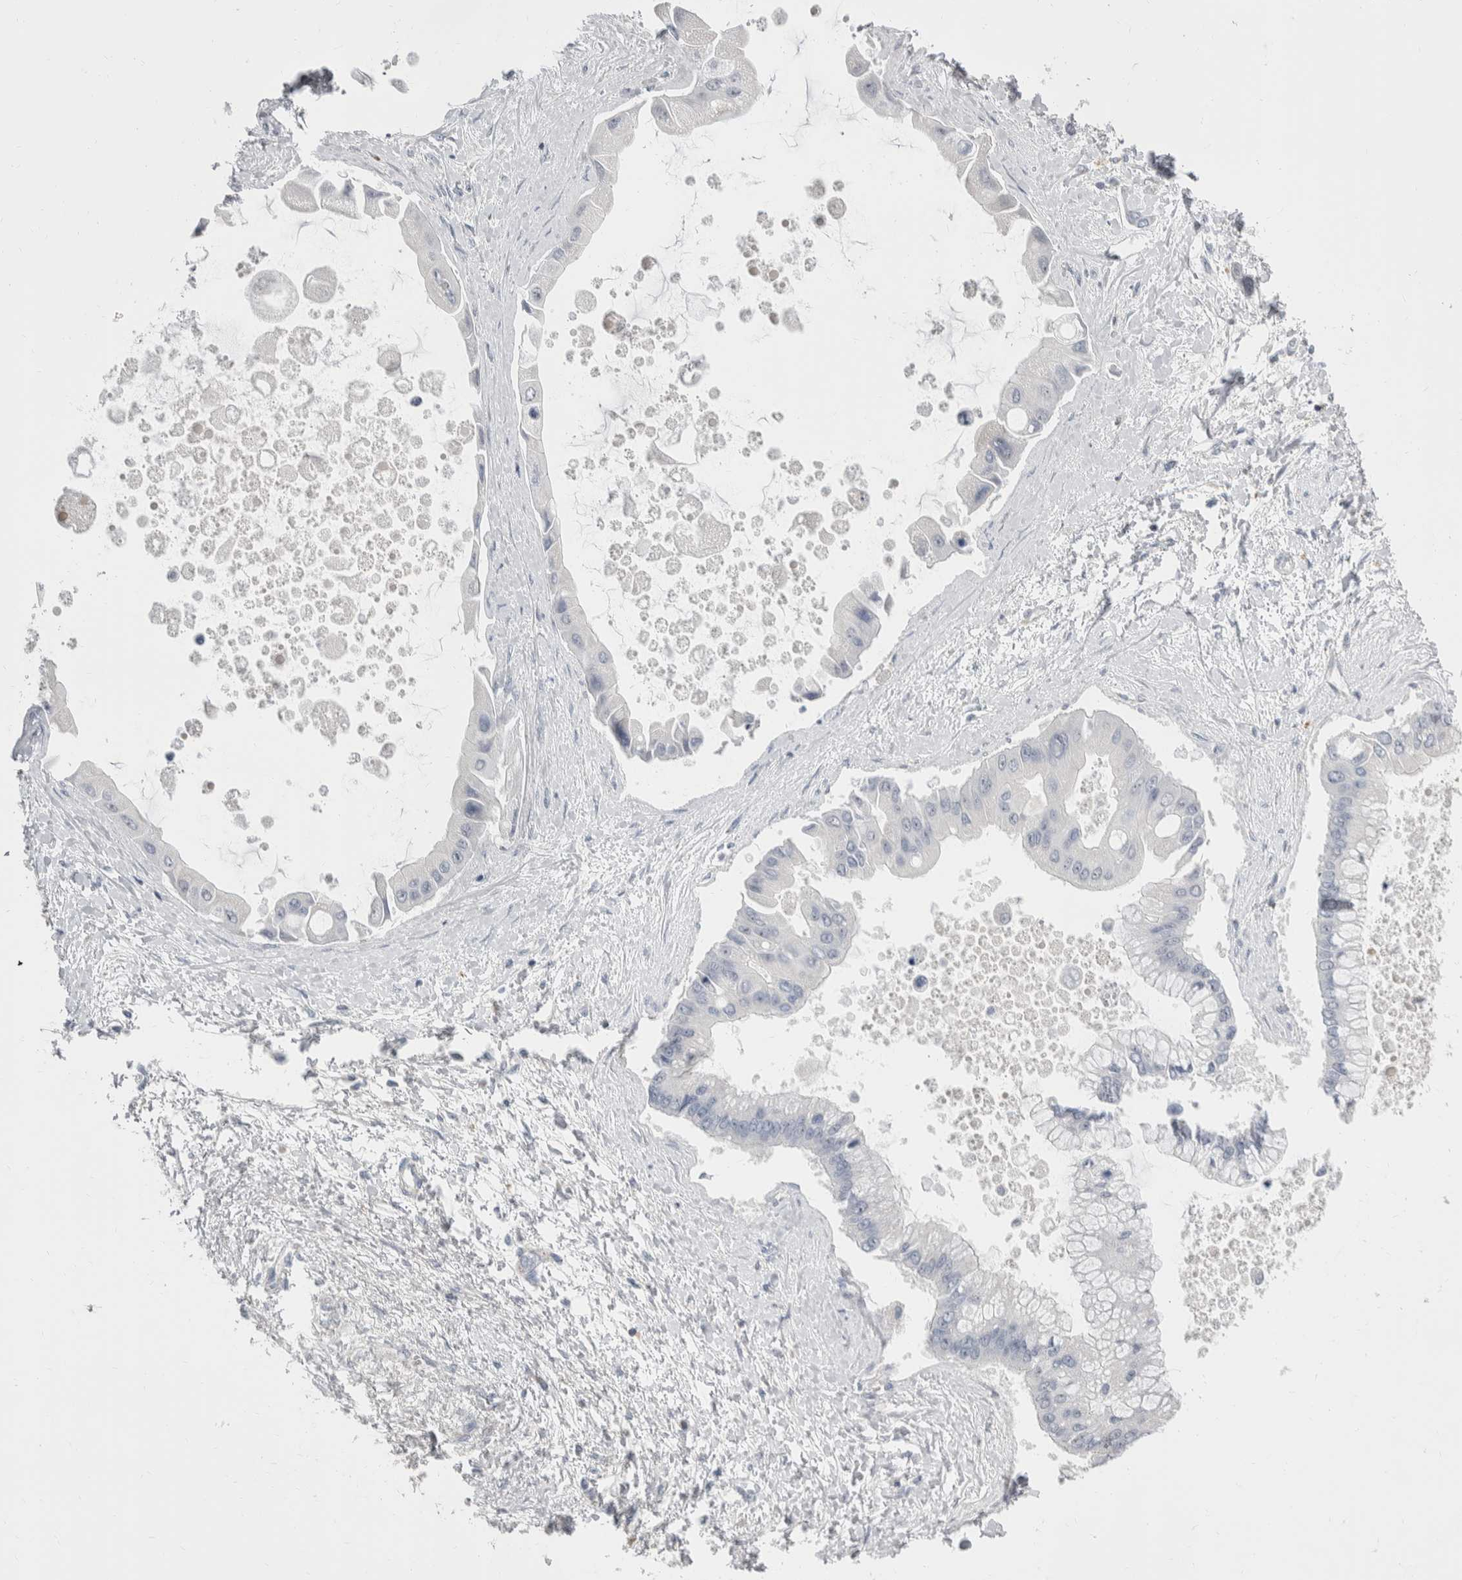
{"staining": {"intensity": "negative", "quantity": "none", "location": "none"}, "tissue": "liver cancer", "cell_type": "Tumor cells", "image_type": "cancer", "snomed": [{"axis": "morphology", "description": "Cholangiocarcinoma"}, {"axis": "topography", "description": "Liver"}], "caption": "The image displays no staining of tumor cells in cholangiocarcinoma (liver).", "gene": "CEP295NL", "patient": {"sex": "male", "age": 50}}